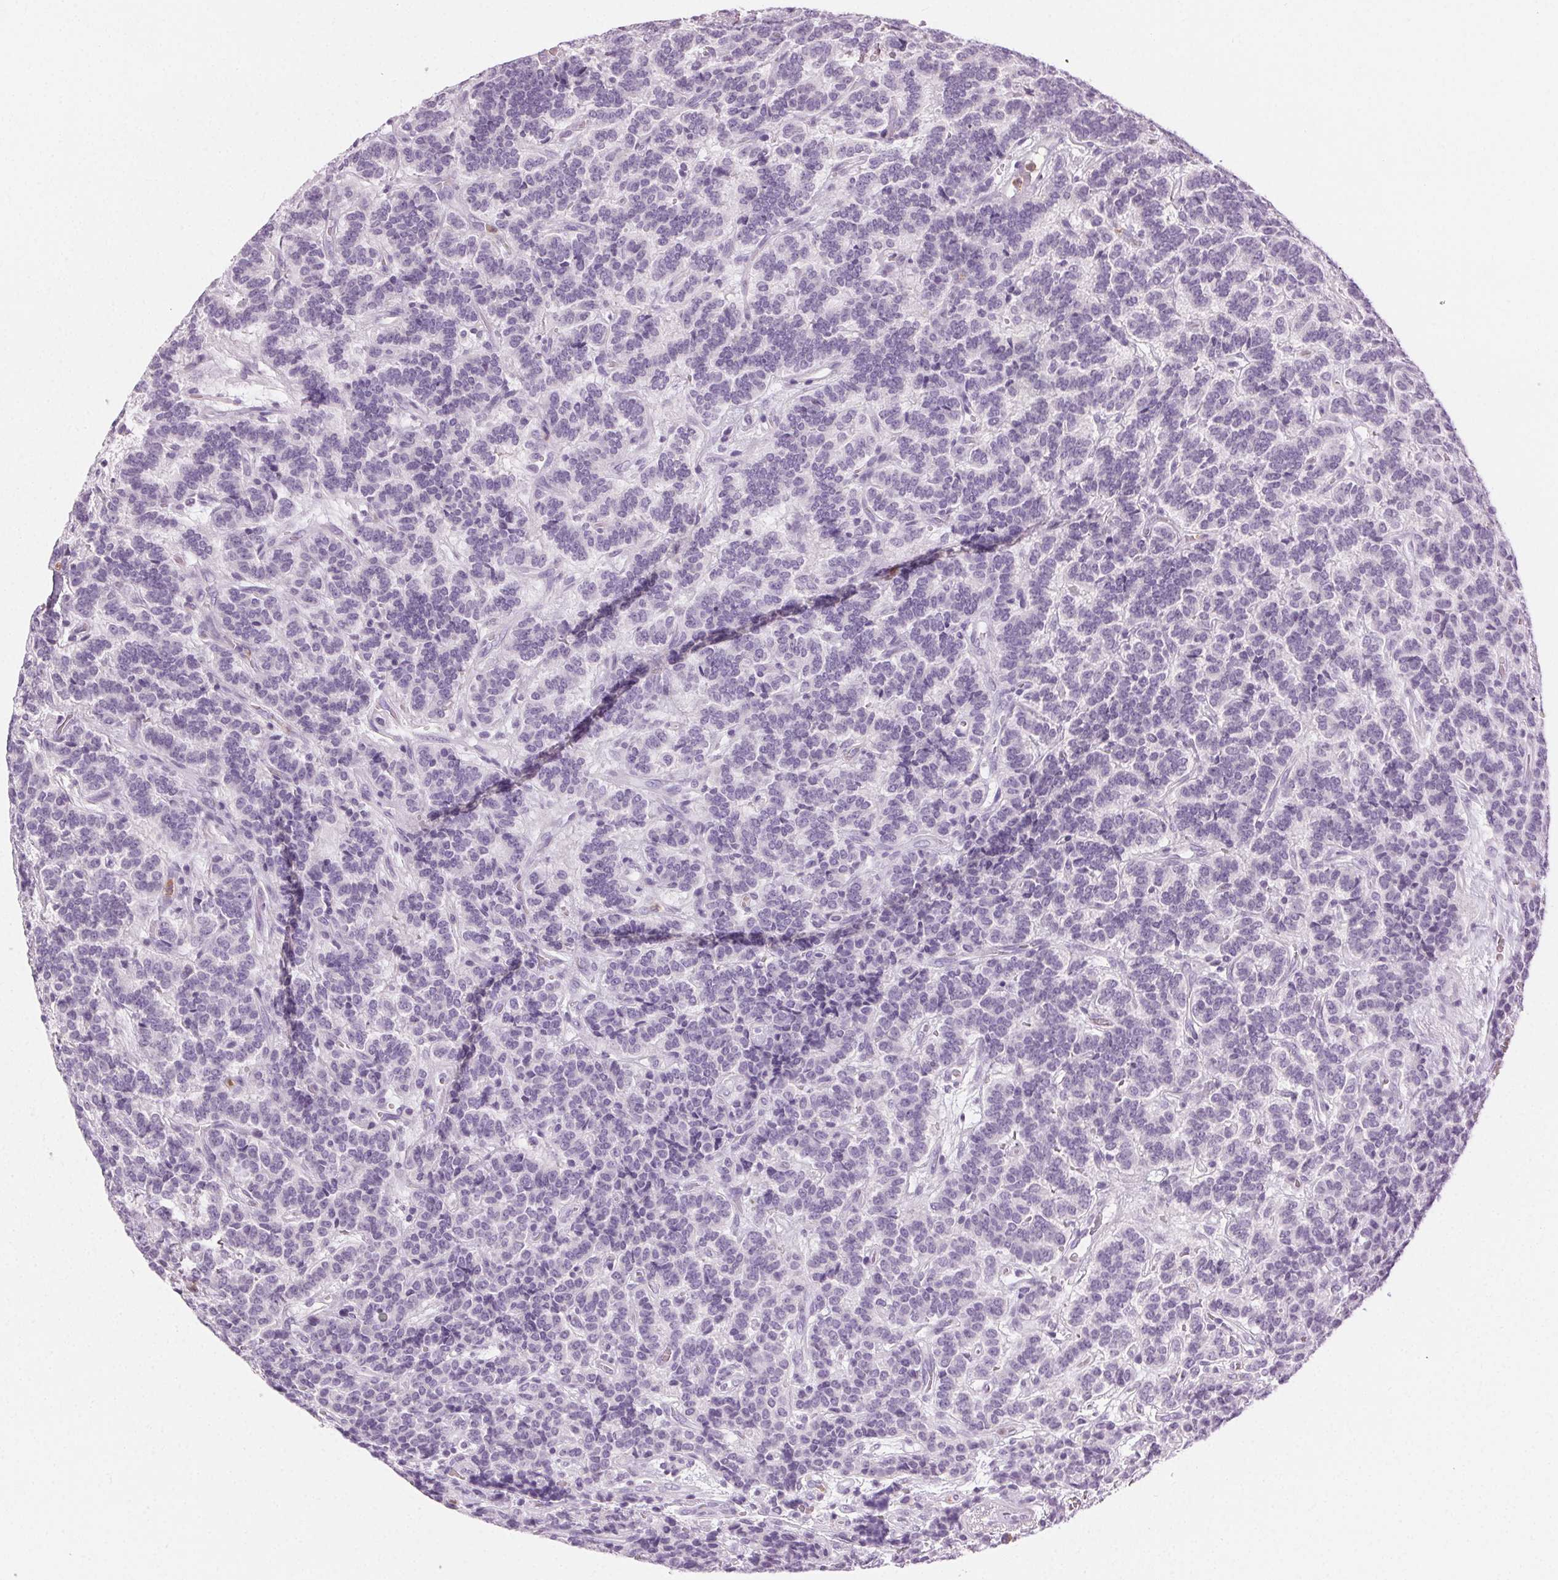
{"staining": {"intensity": "negative", "quantity": "none", "location": "none"}, "tissue": "carcinoid", "cell_type": "Tumor cells", "image_type": "cancer", "snomed": [{"axis": "morphology", "description": "Carcinoid, malignant, NOS"}, {"axis": "topography", "description": "Pancreas"}], "caption": "Malignant carcinoid was stained to show a protein in brown. There is no significant staining in tumor cells. (Stains: DAB immunohistochemistry (IHC) with hematoxylin counter stain, Microscopy: brightfield microscopy at high magnification).", "gene": "MPO", "patient": {"sex": "male", "age": 36}}